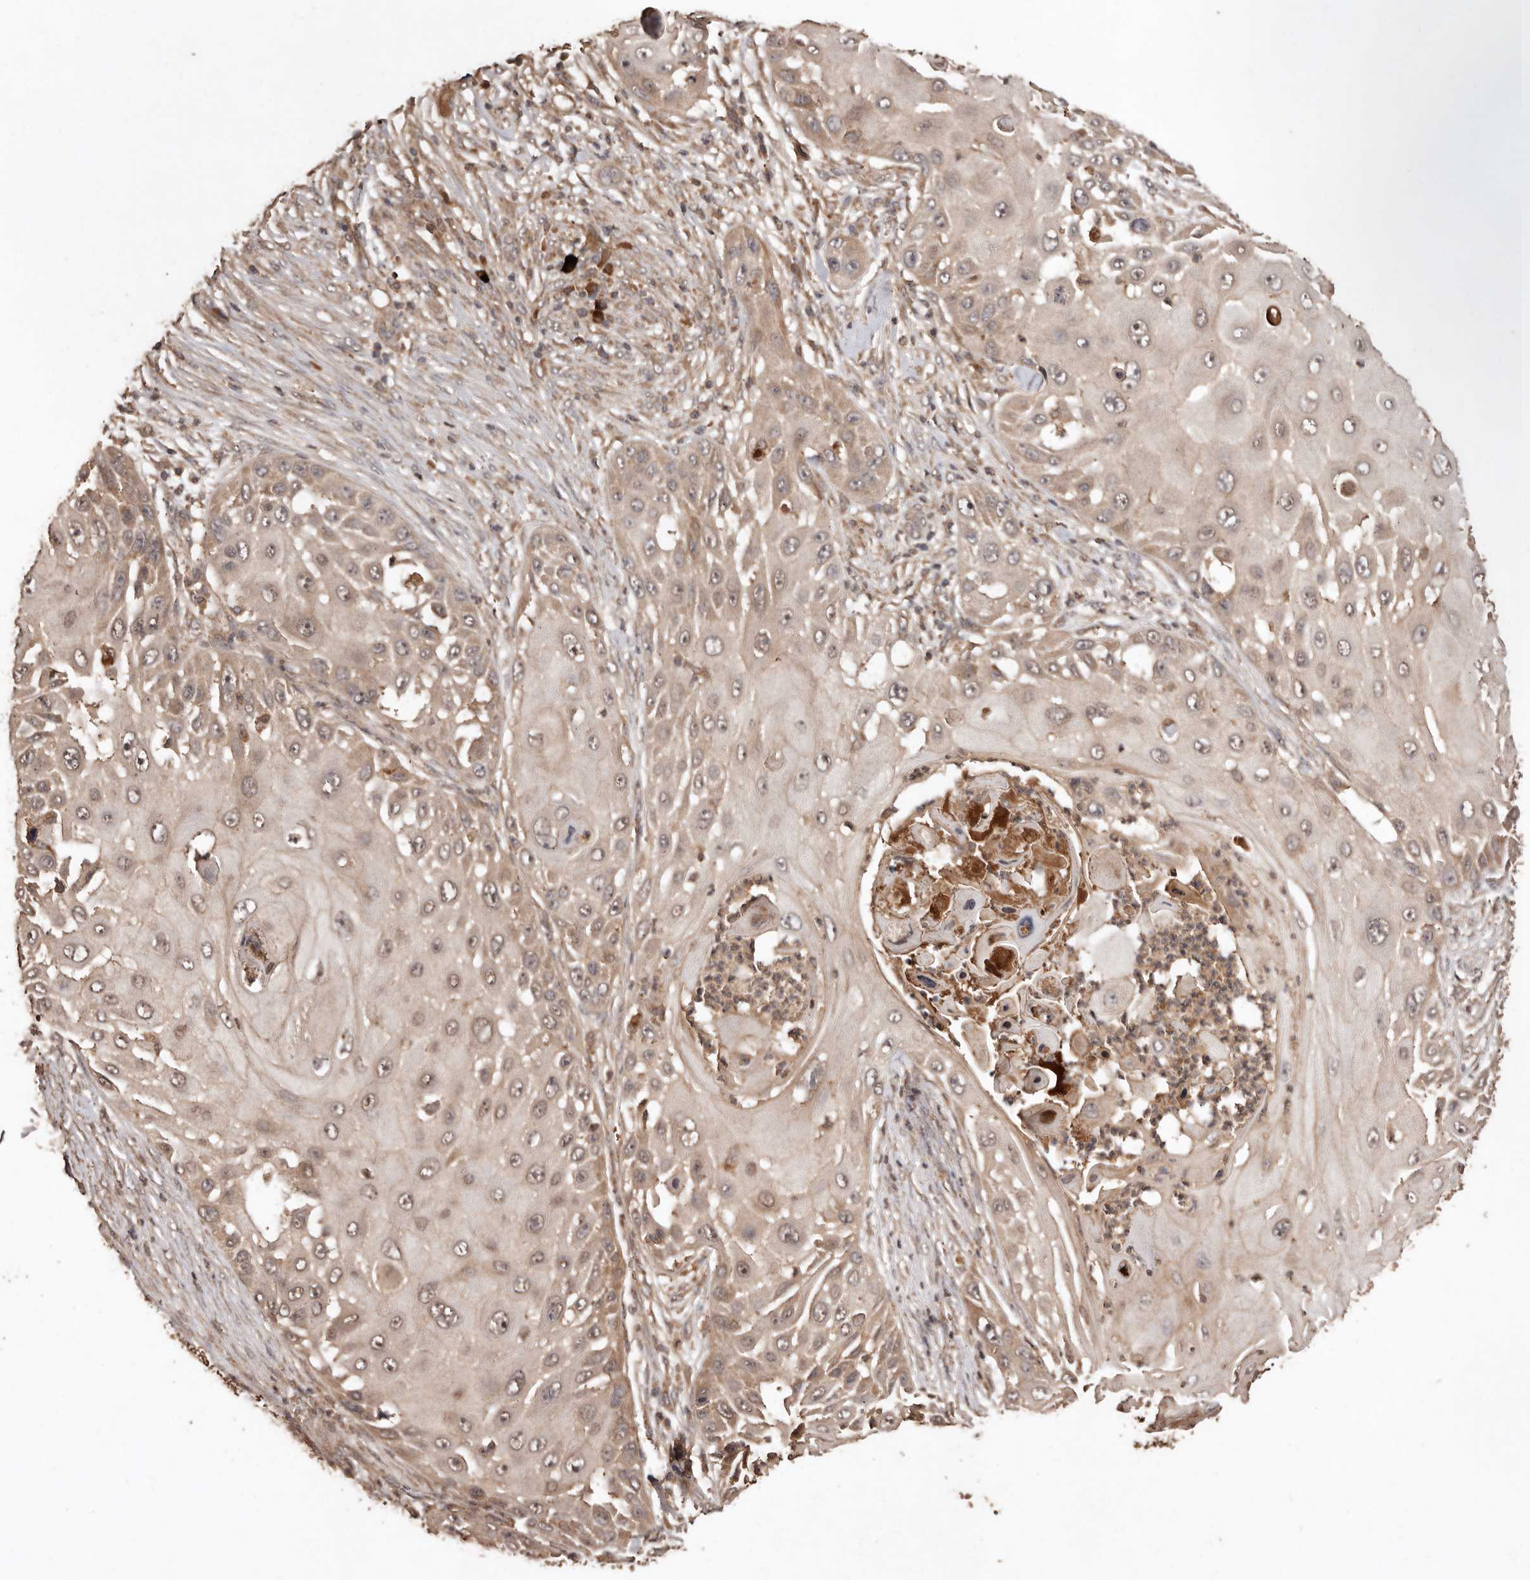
{"staining": {"intensity": "weak", "quantity": ">75%", "location": "cytoplasmic/membranous"}, "tissue": "skin cancer", "cell_type": "Tumor cells", "image_type": "cancer", "snomed": [{"axis": "morphology", "description": "Squamous cell carcinoma, NOS"}, {"axis": "topography", "description": "Skin"}], "caption": "Immunohistochemistry (IHC) photomicrograph of neoplastic tissue: human skin squamous cell carcinoma stained using IHC reveals low levels of weak protein expression localized specifically in the cytoplasmic/membranous of tumor cells, appearing as a cytoplasmic/membranous brown color.", "gene": "RWDD1", "patient": {"sex": "female", "age": 44}}